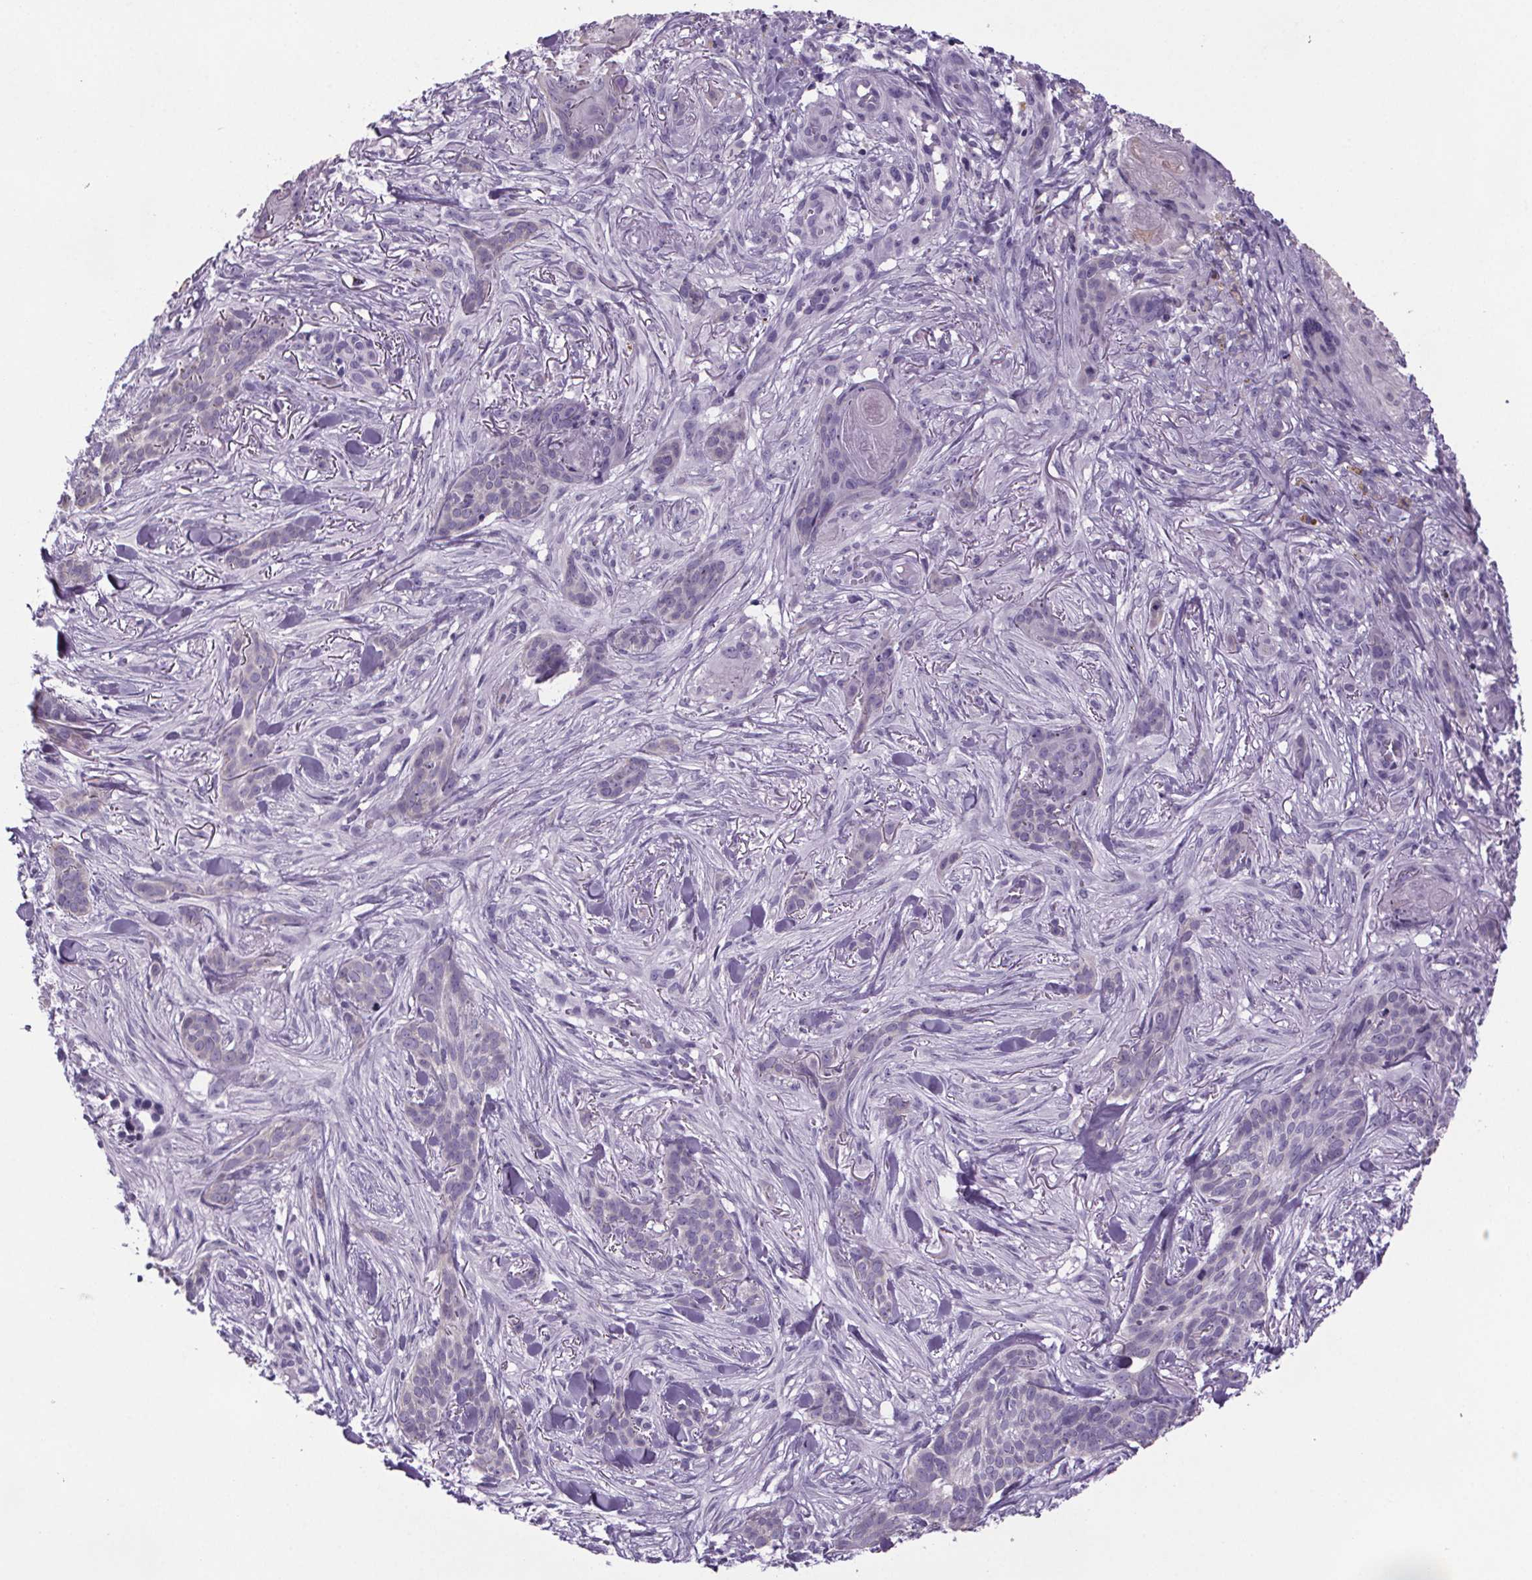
{"staining": {"intensity": "negative", "quantity": "none", "location": "none"}, "tissue": "skin cancer", "cell_type": "Tumor cells", "image_type": "cancer", "snomed": [{"axis": "morphology", "description": "Basal cell carcinoma"}, {"axis": "topography", "description": "Skin"}], "caption": "Histopathology image shows no significant protein positivity in tumor cells of skin cancer (basal cell carcinoma). (Brightfield microscopy of DAB immunohistochemistry at high magnification).", "gene": "CUBN", "patient": {"sex": "female", "age": 61}}